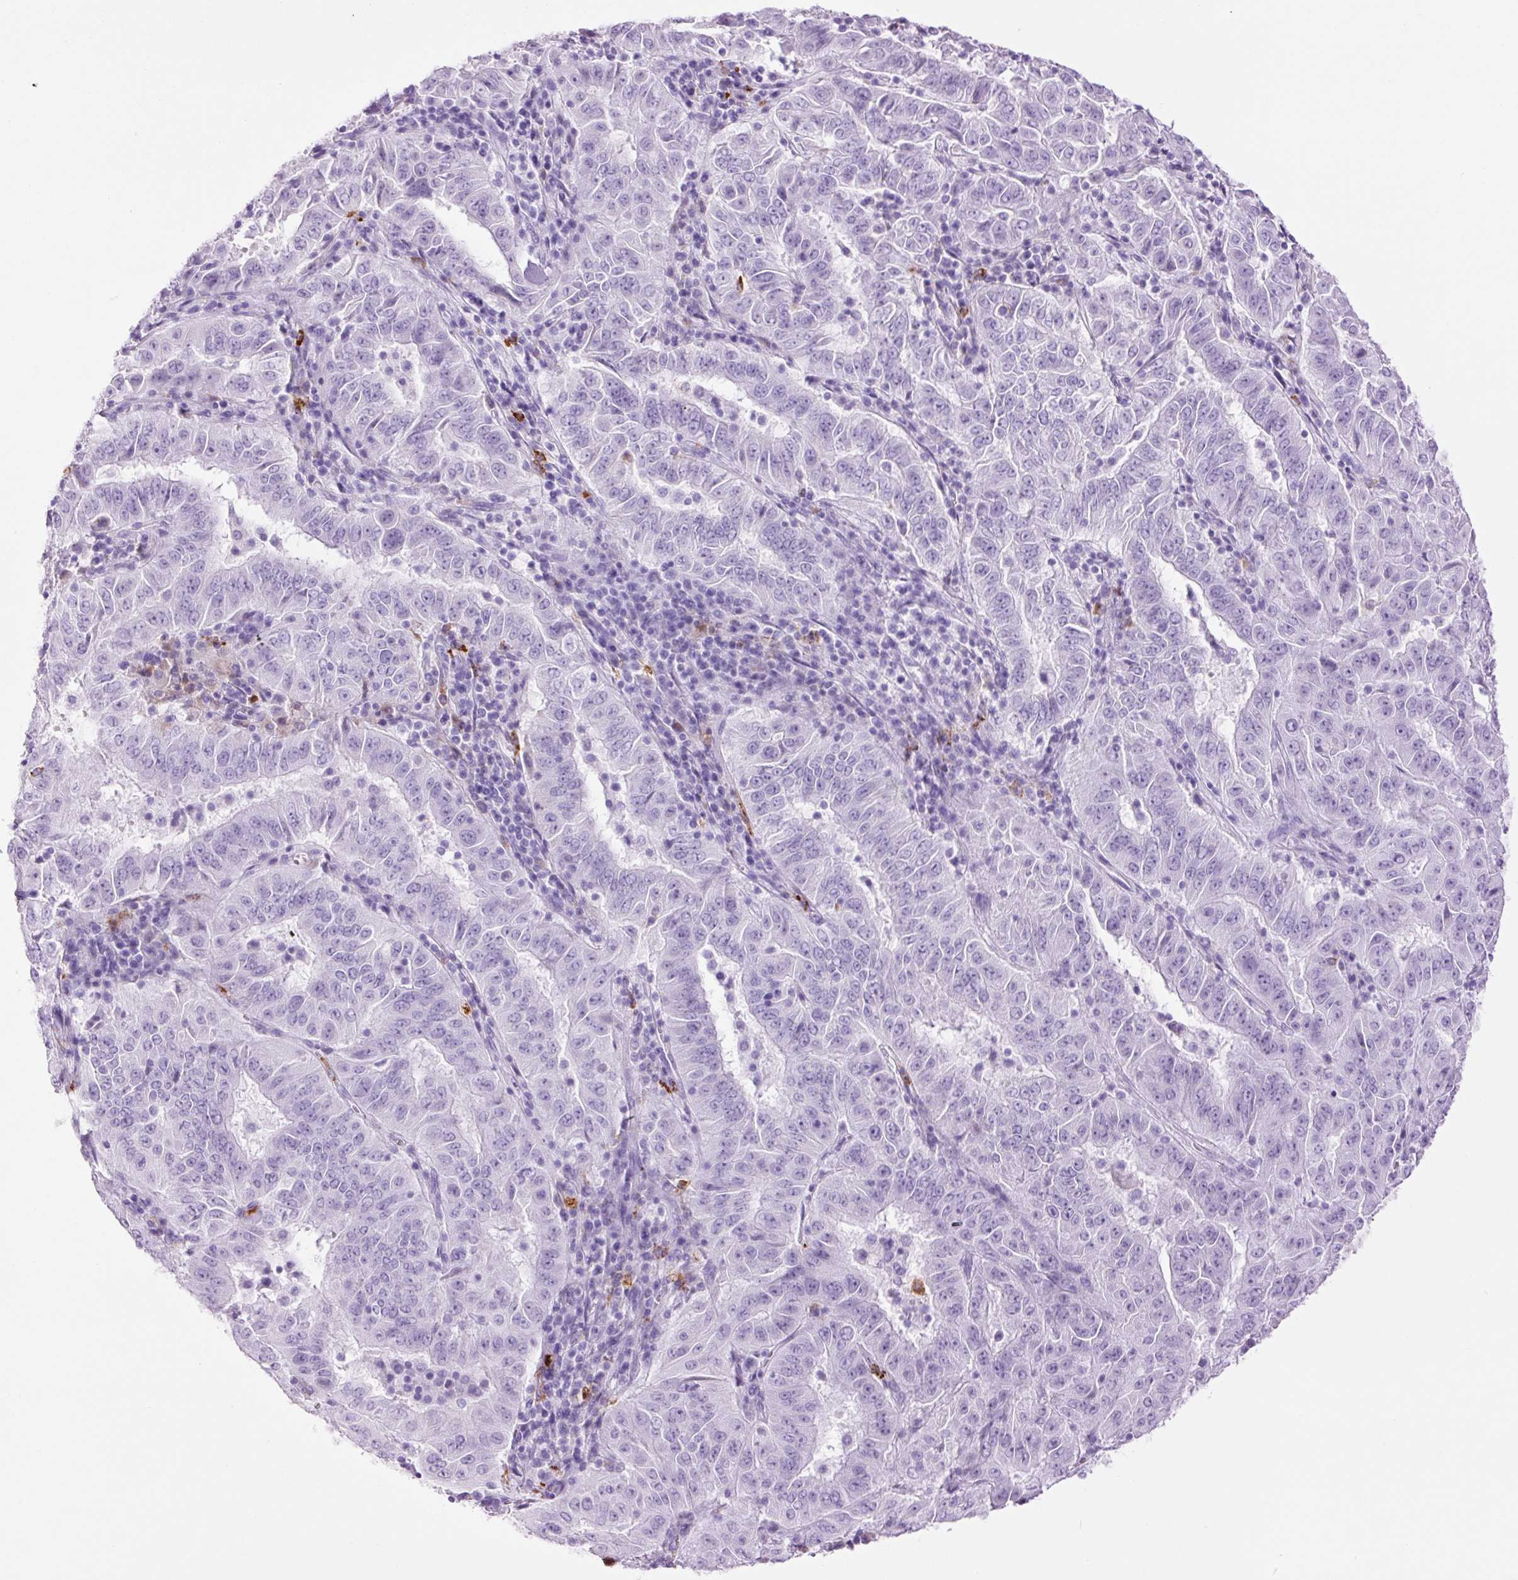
{"staining": {"intensity": "negative", "quantity": "none", "location": "none"}, "tissue": "pancreatic cancer", "cell_type": "Tumor cells", "image_type": "cancer", "snomed": [{"axis": "morphology", "description": "Adenocarcinoma, NOS"}, {"axis": "topography", "description": "Pancreas"}], "caption": "Tumor cells are negative for brown protein staining in pancreatic adenocarcinoma.", "gene": "LYZ", "patient": {"sex": "male", "age": 63}}